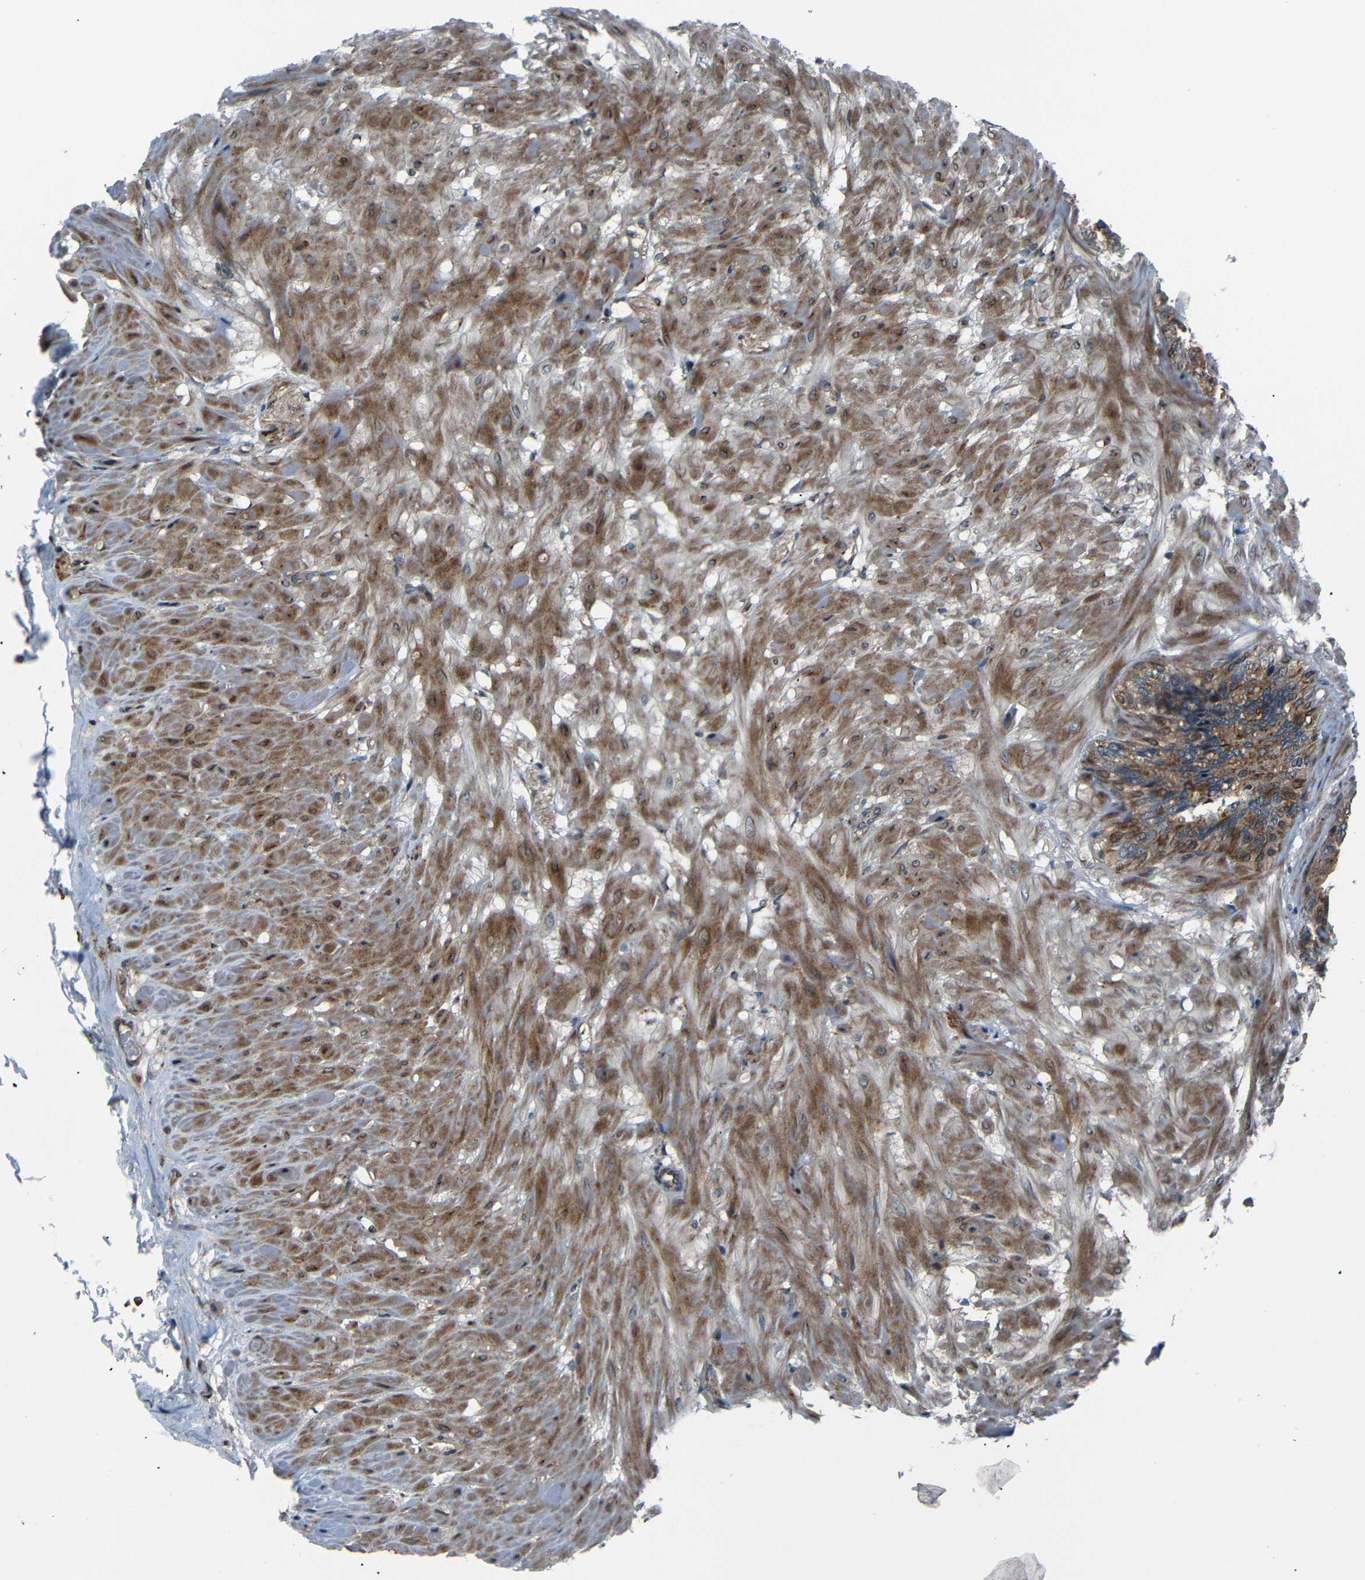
{"staining": {"intensity": "strong", "quantity": ">75%", "location": "cytoplasmic/membranous"}, "tissue": "seminal vesicle", "cell_type": "Glandular cells", "image_type": "normal", "snomed": [{"axis": "morphology", "description": "Normal tissue, NOS"}, {"axis": "topography", "description": "Seminal veicle"}], "caption": "This histopathology image demonstrates immunohistochemistry (IHC) staining of normal seminal vesicle, with high strong cytoplasmic/membranous positivity in about >75% of glandular cells.", "gene": "AKAP9", "patient": {"sex": "male", "age": 46}}